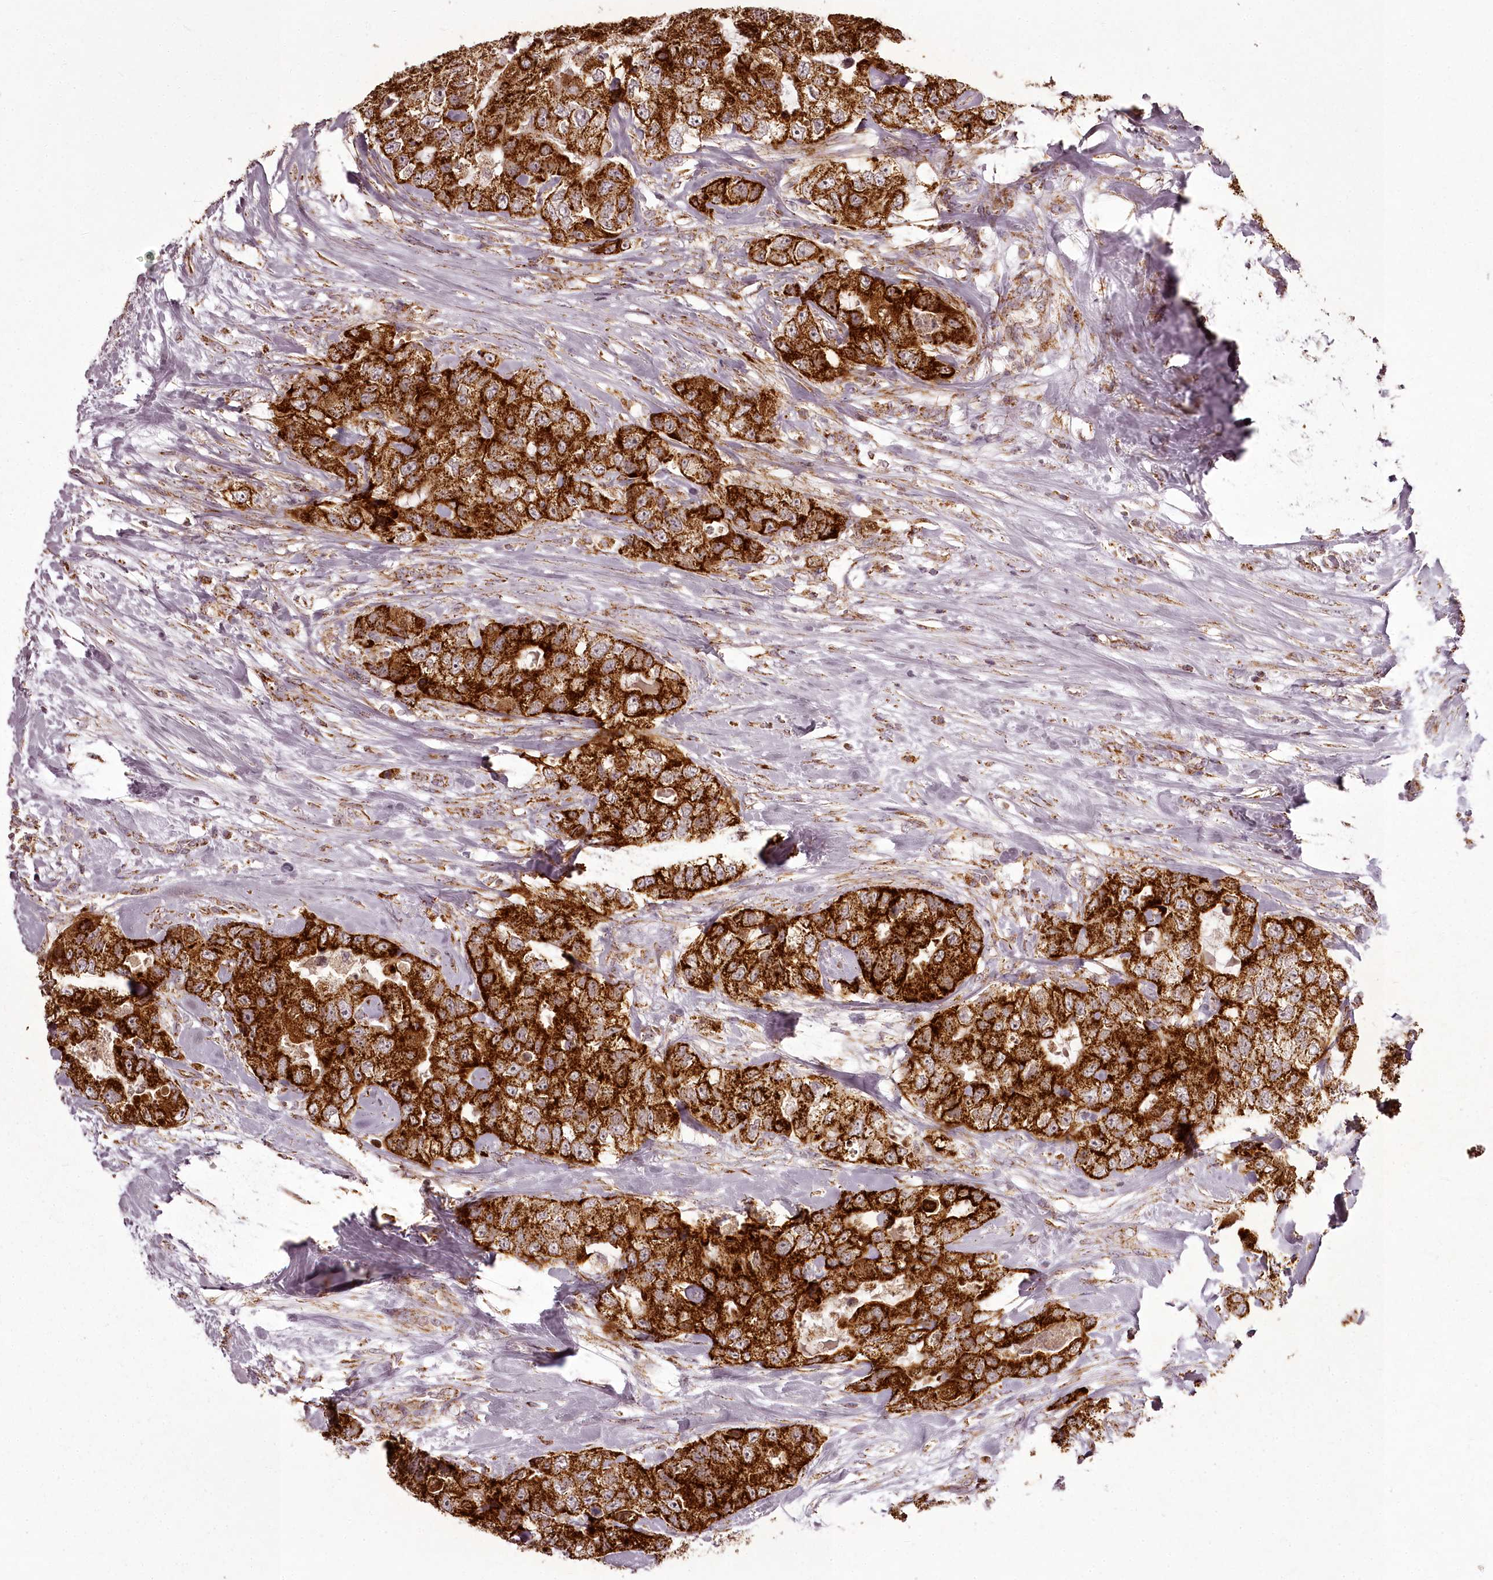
{"staining": {"intensity": "strong", "quantity": ">75%", "location": "cytoplasmic/membranous"}, "tissue": "breast cancer", "cell_type": "Tumor cells", "image_type": "cancer", "snomed": [{"axis": "morphology", "description": "Duct carcinoma"}, {"axis": "topography", "description": "Breast"}], "caption": "Human breast cancer (intraductal carcinoma) stained for a protein (brown) shows strong cytoplasmic/membranous positive staining in approximately >75% of tumor cells.", "gene": "CHCHD2", "patient": {"sex": "female", "age": 62}}